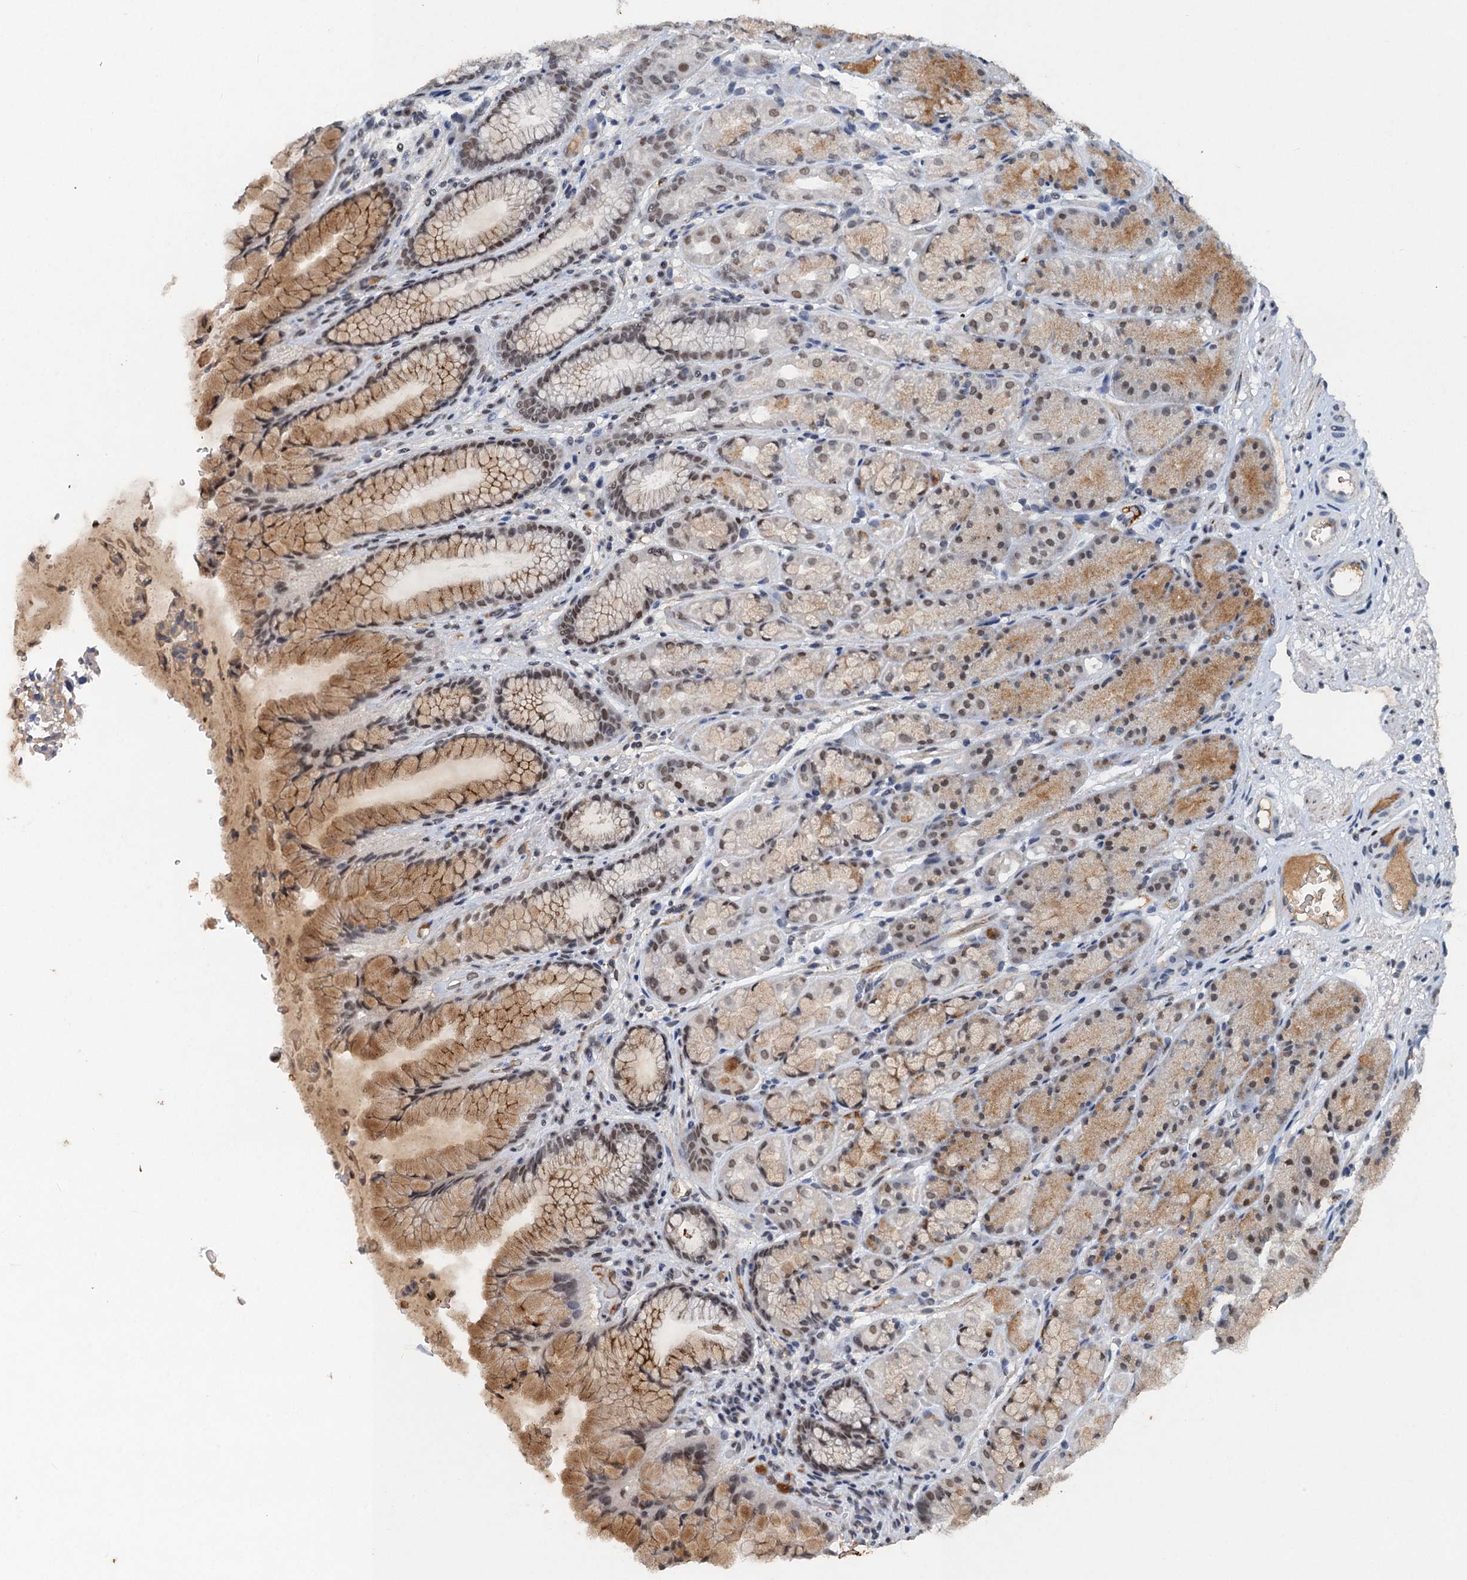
{"staining": {"intensity": "moderate", "quantity": ">75%", "location": "nuclear"}, "tissue": "stomach", "cell_type": "Glandular cells", "image_type": "normal", "snomed": [{"axis": "morphology", "description": "Normal tissue, NOS"}, {"axis": "topography", "description": "Stomach"}], "caption": "Immunohistochemistry micrograph of unremarkable human stomach stained for a protein (brown), which demonstrates medium levels of moderate nuclear positivity in about >75% of glandular cells.", "gene": "CSTF3", "patient": {"sex": "male", "age": 63}}